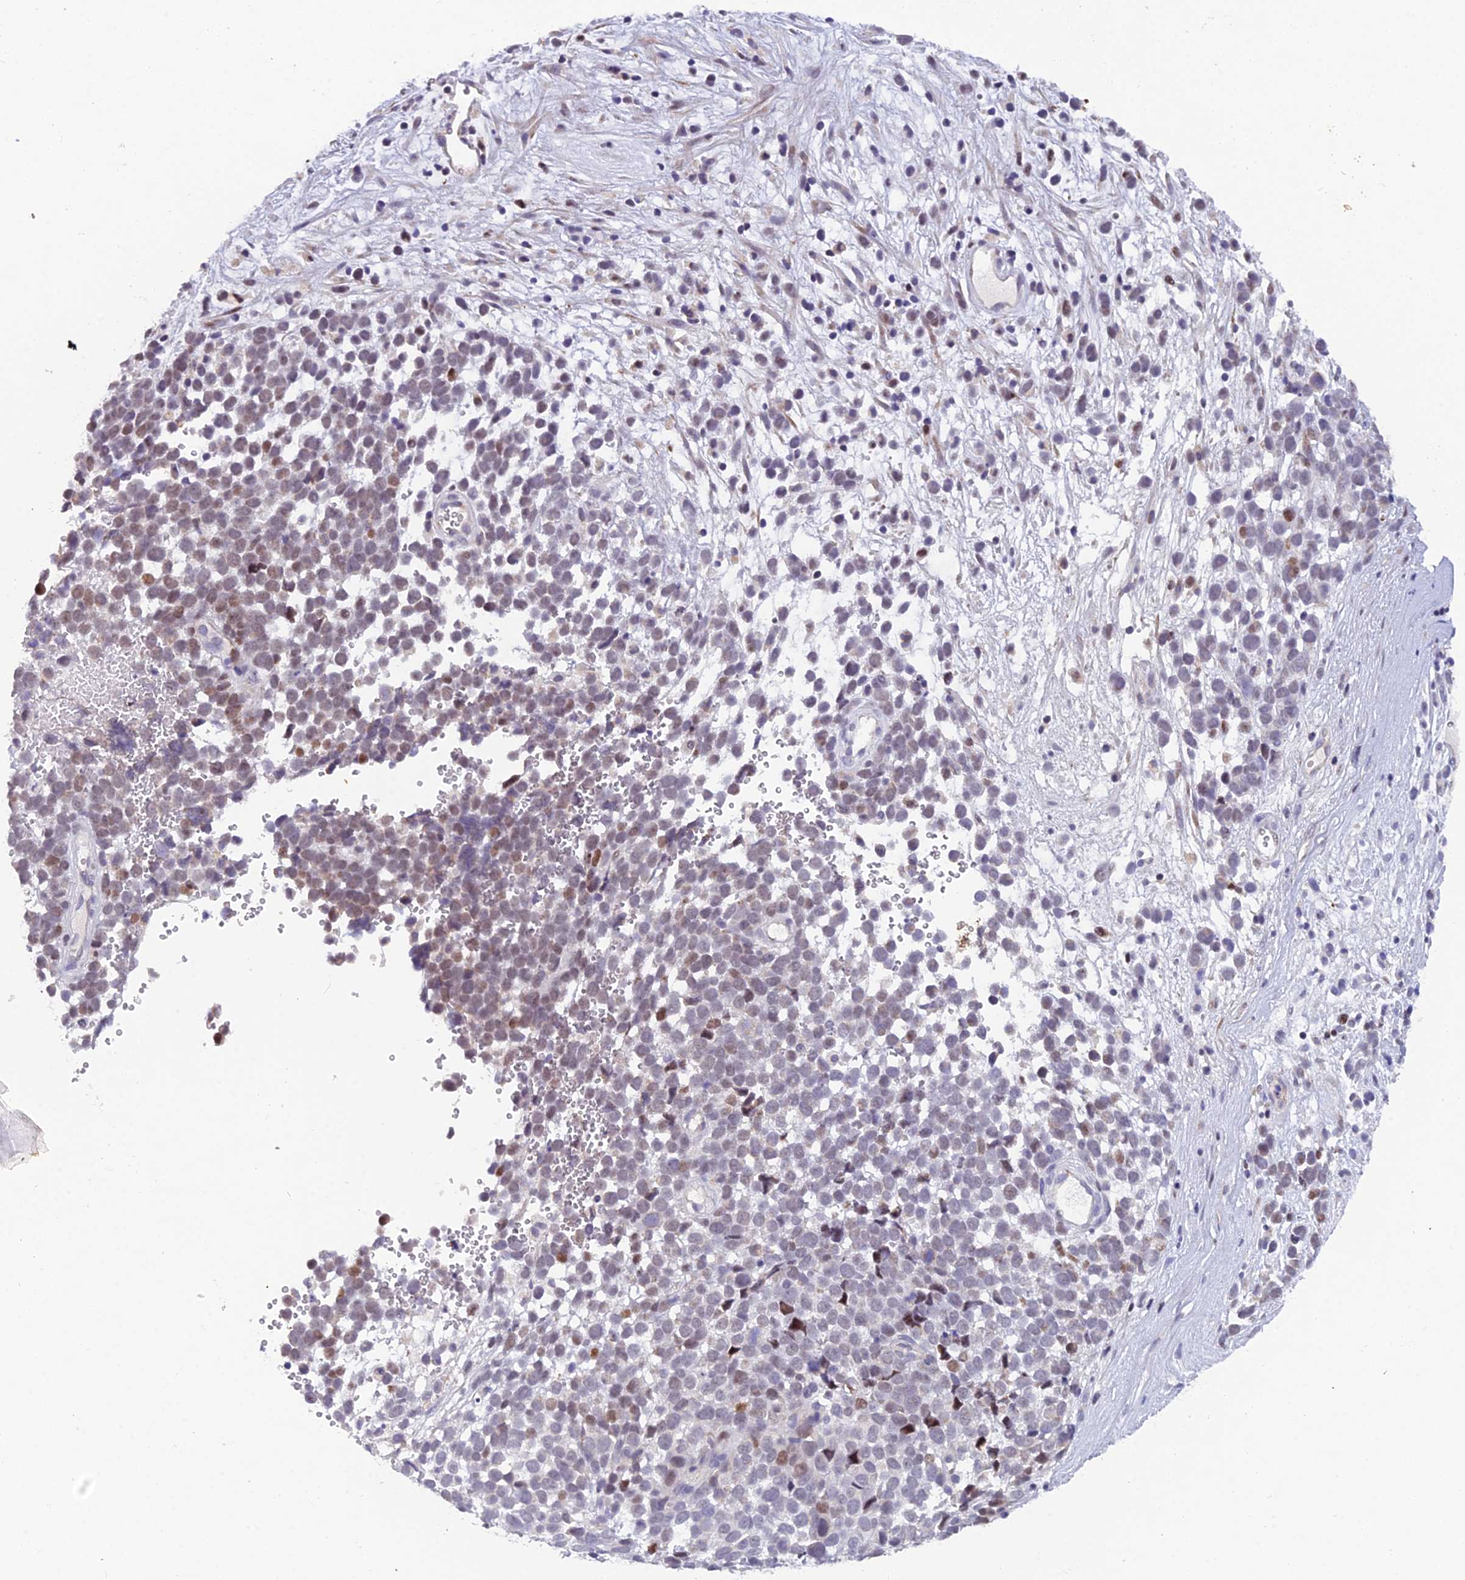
{"staining": {"intensity": "weak", "quantity": "25%-75%", "location": "nuclear"}, "tissue": "melanoma", "cell_type": "Tumor cells", "image_type": "cancer", "snomed": [{"axis": "morphology", "description": "Malignant melanoma, NOS"}, {"axis": "topography", "description": "Nose, NOS"}], "caption": "An image of malignant melanoma stained for a protein shows weak nuclear brown staining in tumor cells.", "gene": "XKR9", "patient": {"sex": "female", "age": 48}}